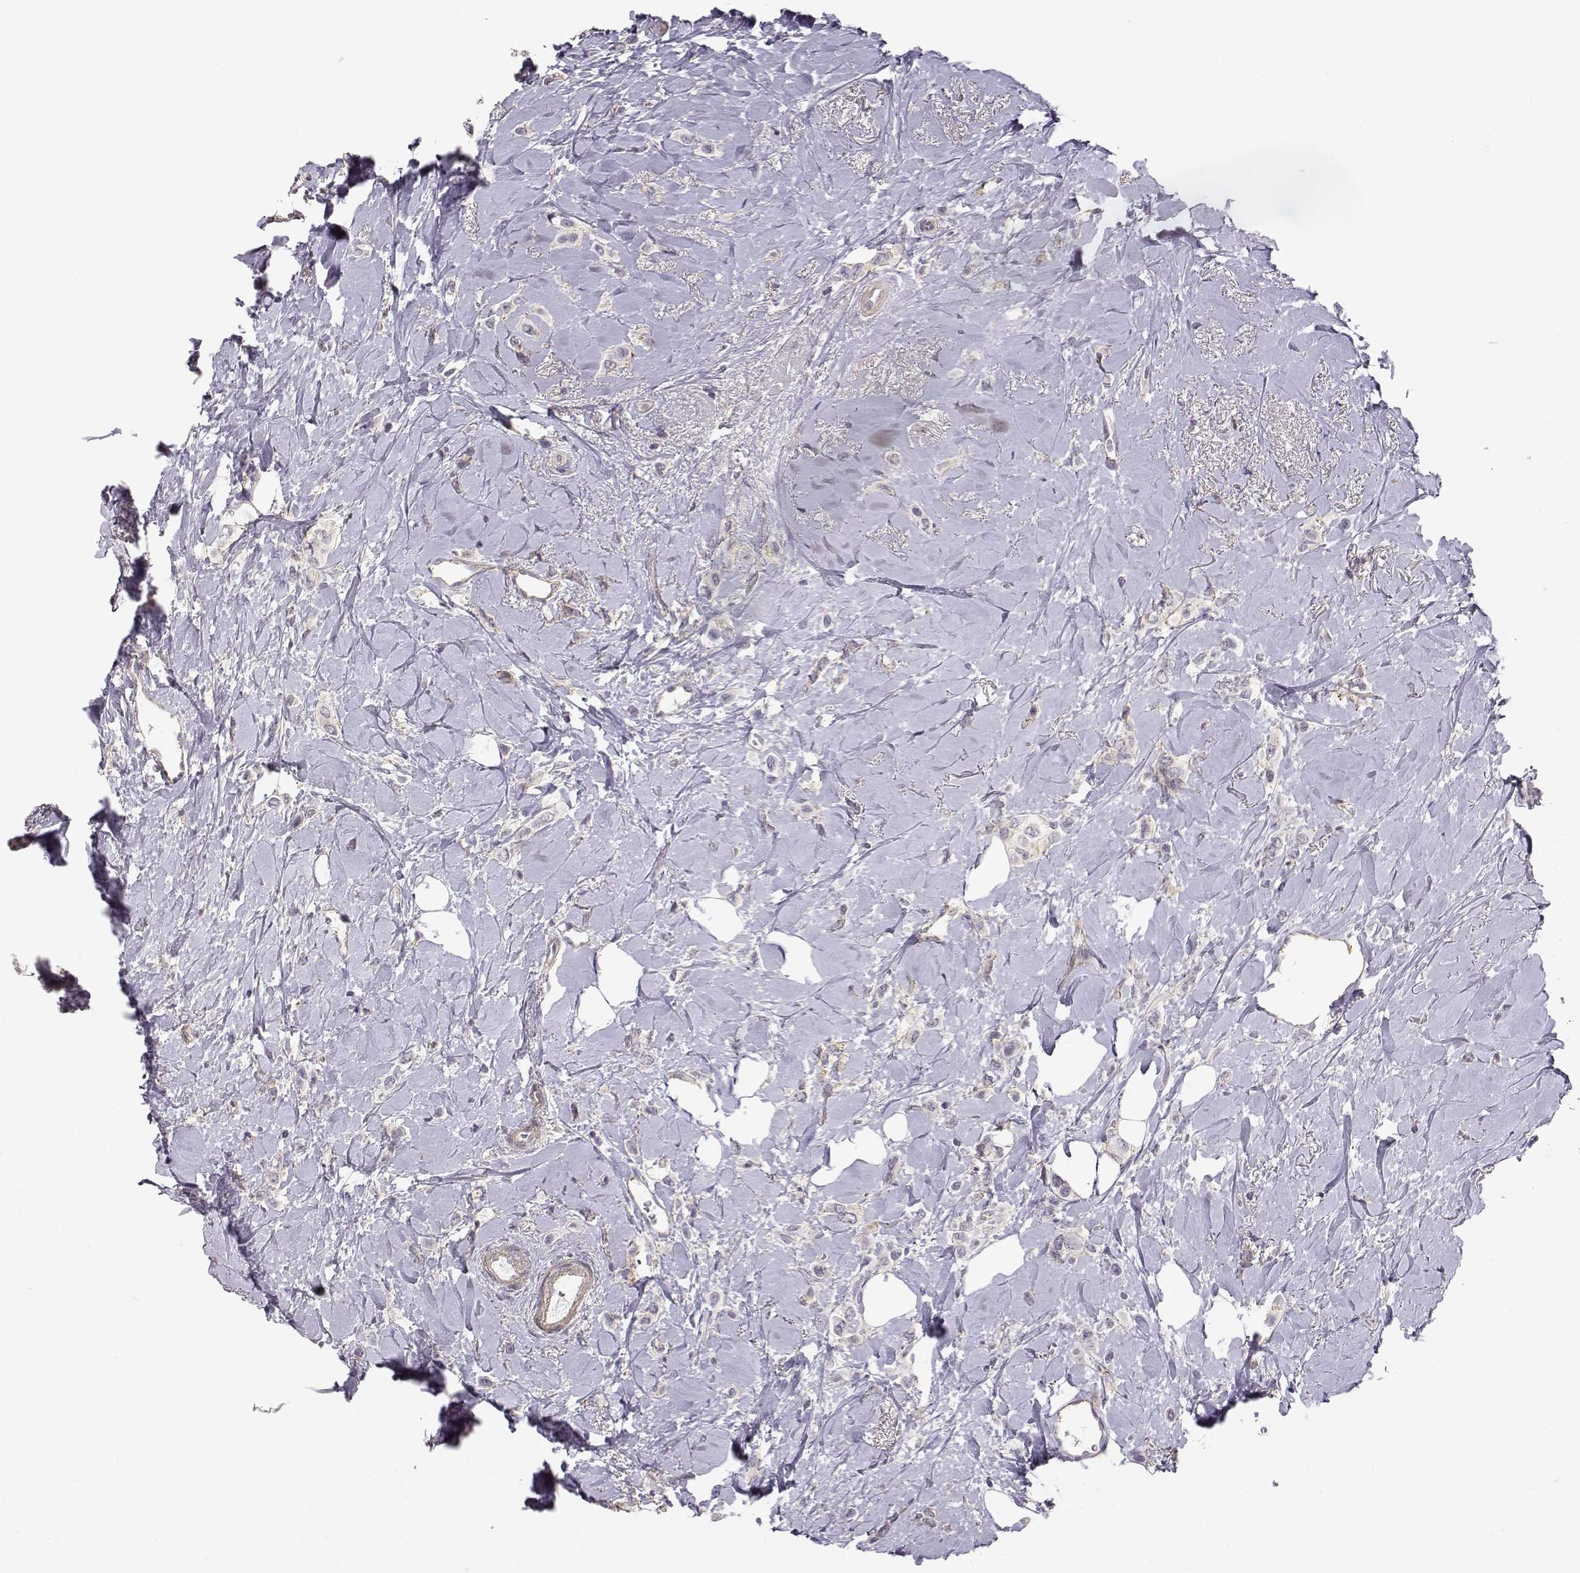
{"staining": {"intensity": "negative", "quantity": "none", "location": "none"}, "tissue": "breast cancer", "cell_type": "Tumor cells", "image_type": "cancer", "snomed": [{"axis": "morphology", "description": "Lobular carcinoma"}, {"axis": "topography", "description": "Breast"}], "caption": "Tumor cells show no significant protein staining in breast cancer.", "gene": "DAPL1", "patient": {"sex": "female", "age": 66}}